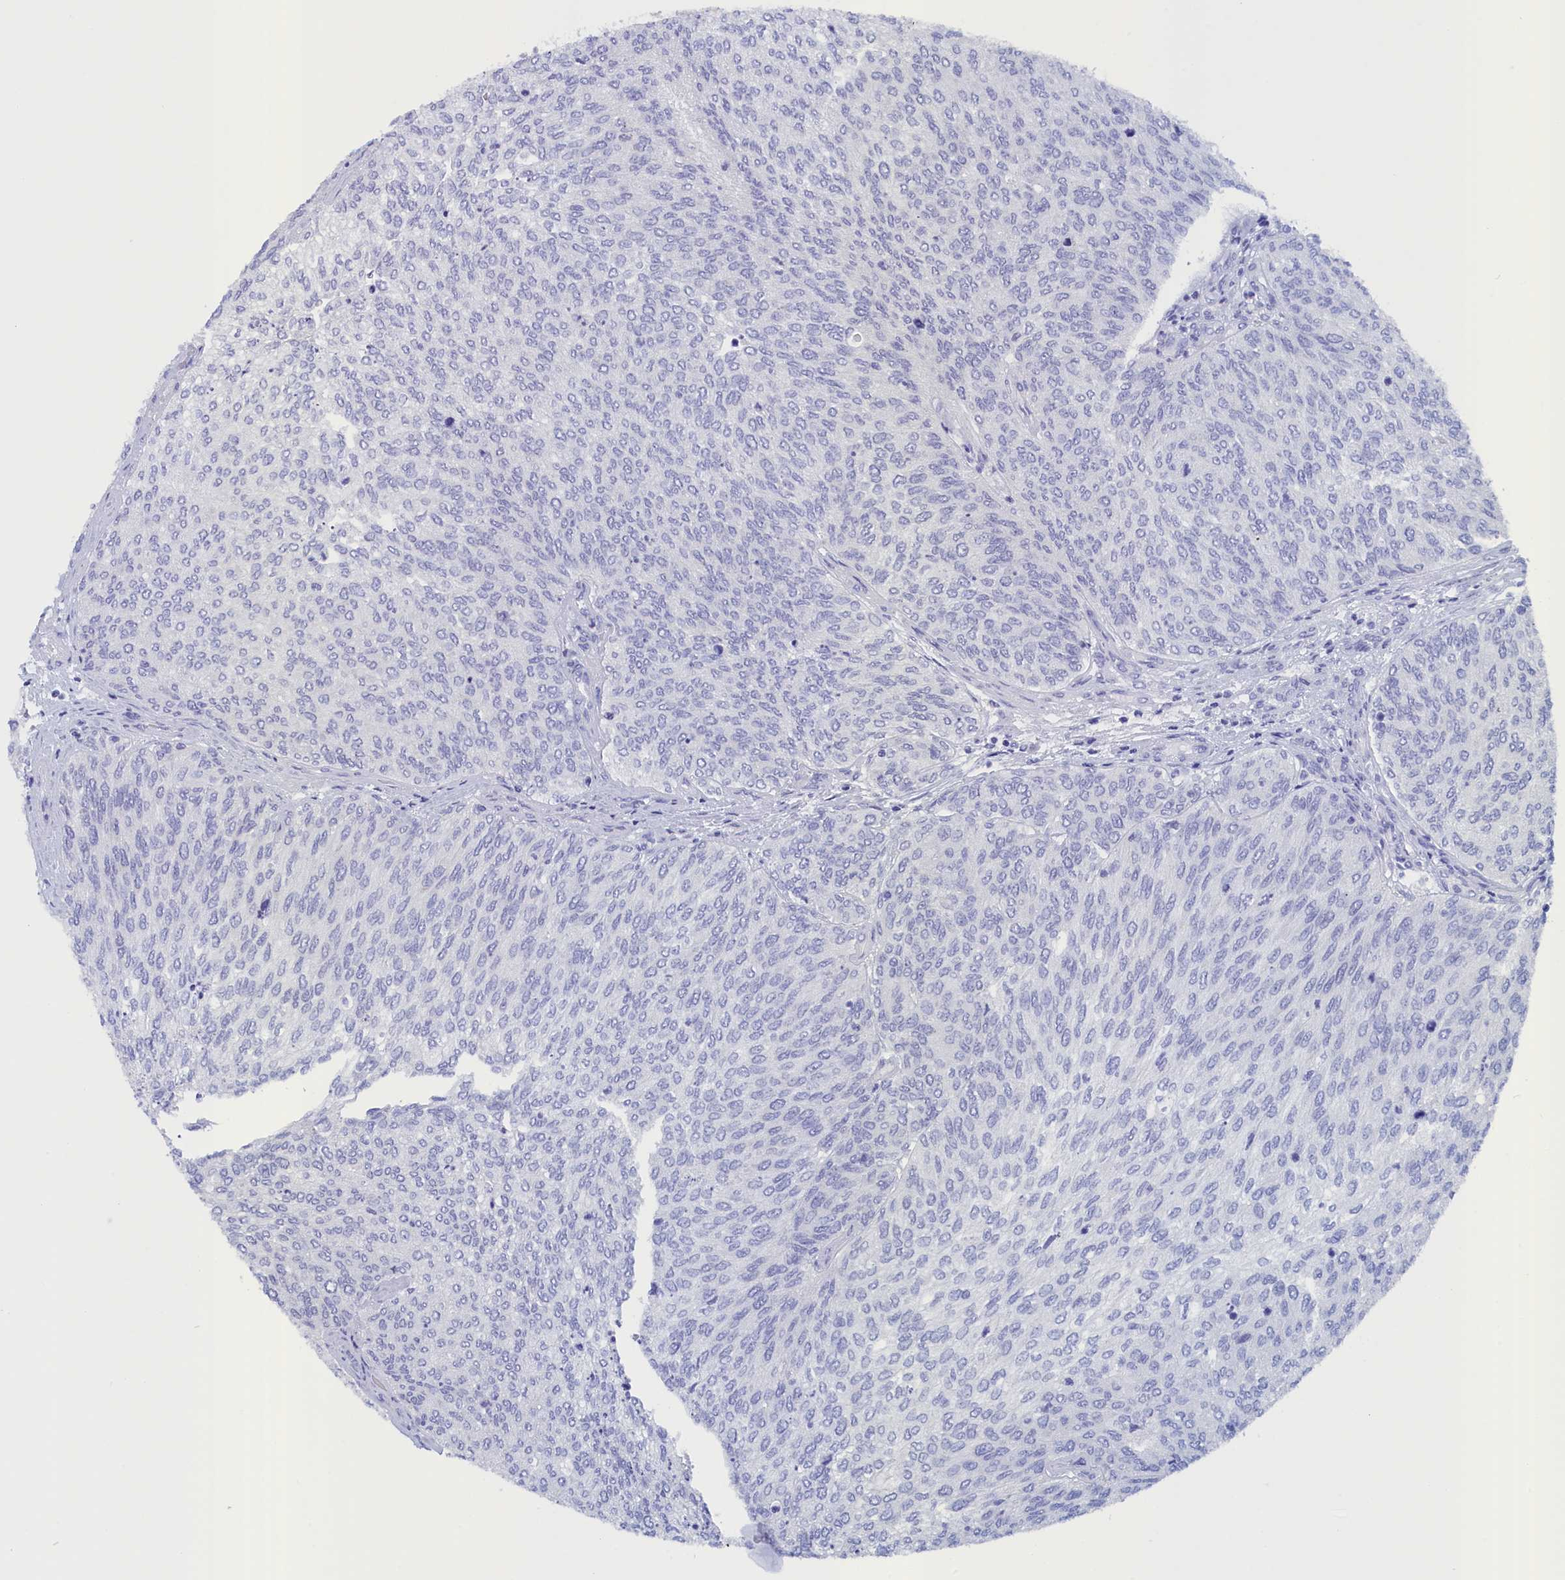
{"staining": {"intensity": "negative", "quantity": "none", "location": "none"}, "tissue": "urothelial cancer", "cell_type": "Tumor cells", "image_type": "cancer", "snomed": [{"axis": "morphology", "description": "Urothelial carcinoma, Low grade"}, {"axis": "topography", "description": "Urinary bladder"}], "caption": "Immunohistochemistry (IHC) micrograph of neoplastic tissue: urothelial cancer stained with DAB reveals no significant protein expression in tumor cells.", "gene": "ANKRD2", "patient": {"sex": "female", "age": 79}}